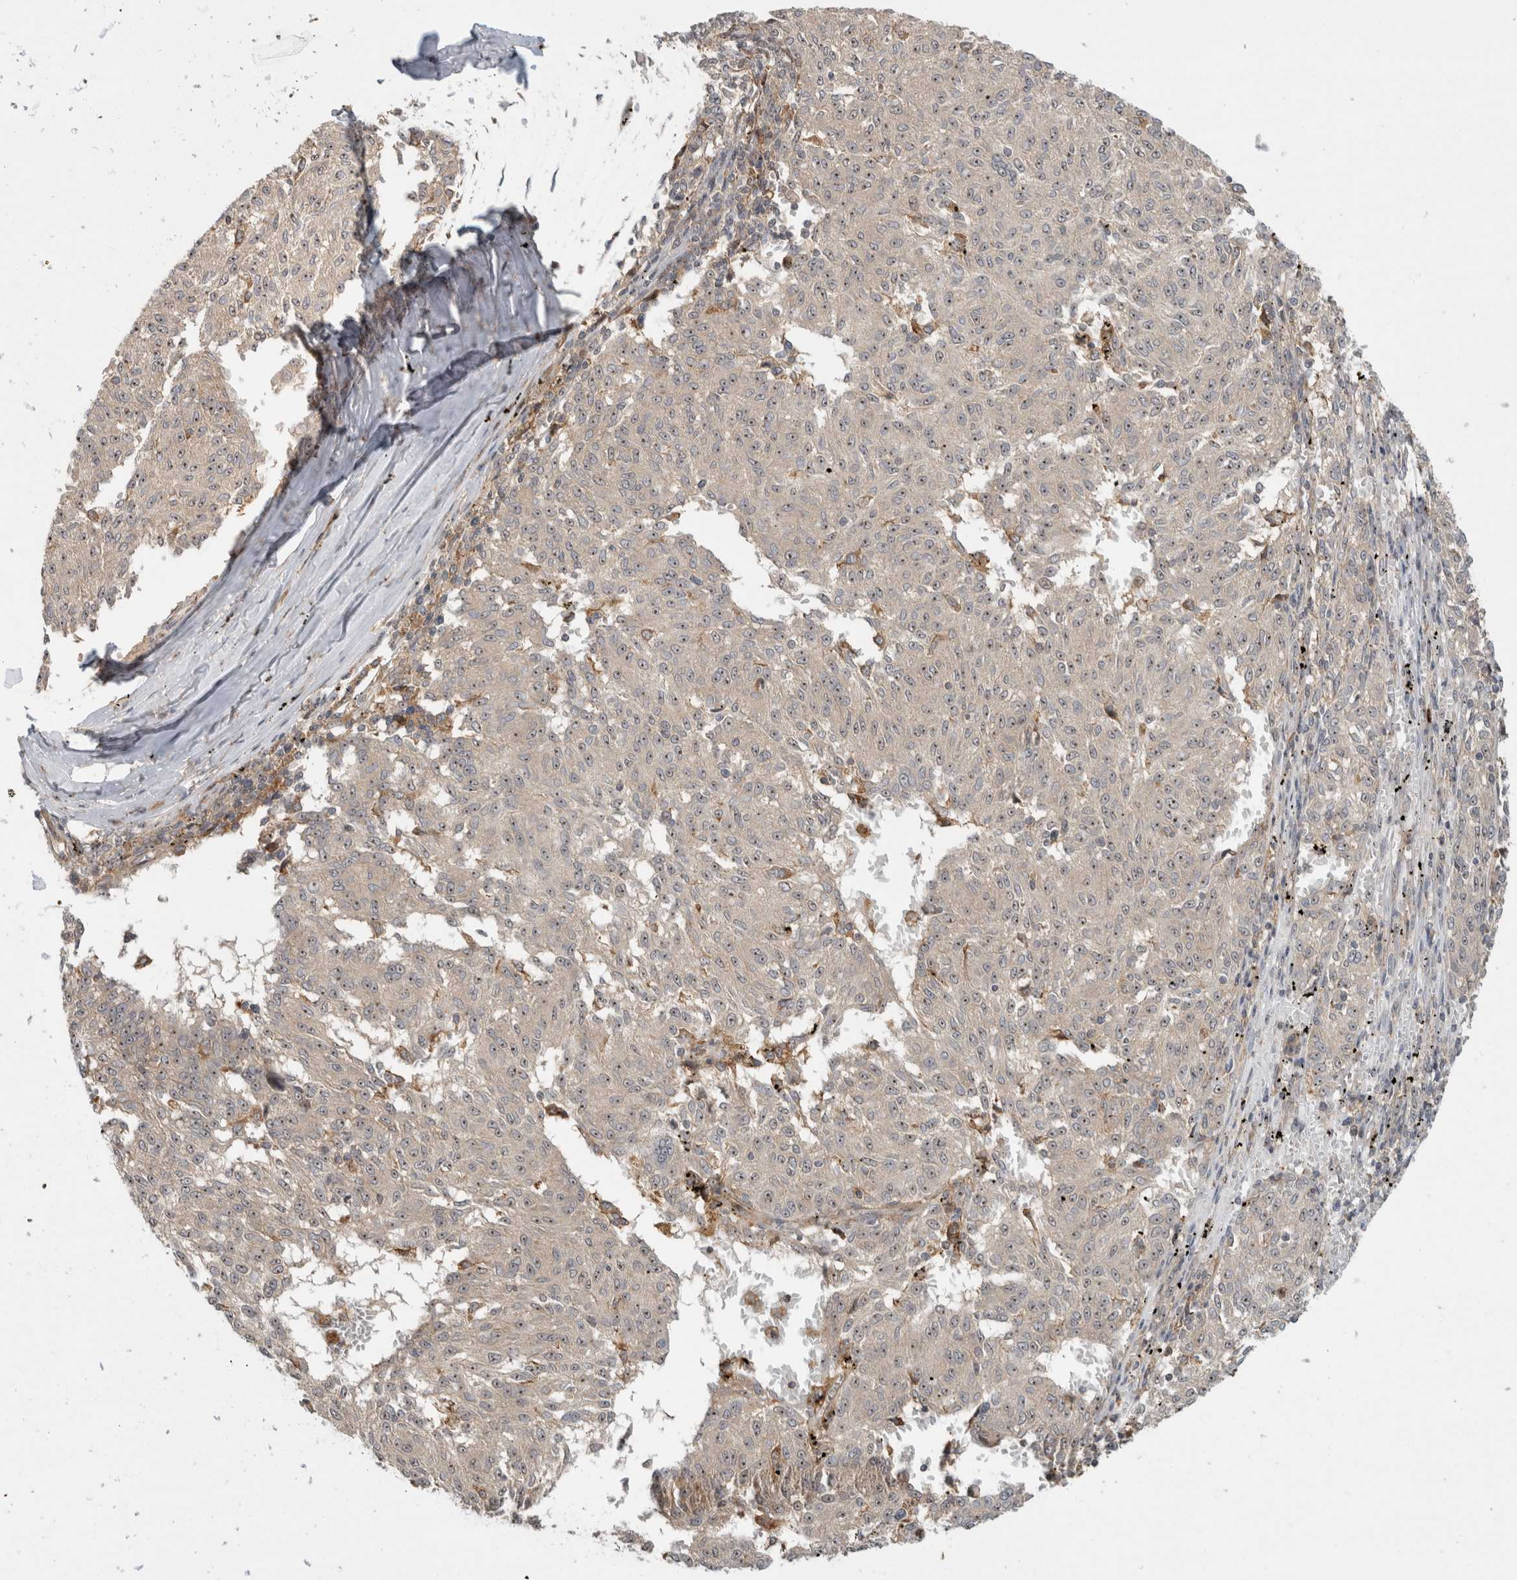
{"staining": {"intensity": "weak", "quantity": "25%-75%", "location": "nuclear"}, "tissue": "melanoma", "cell_type": "Tumor cells", "image_type": "cancer", "snomed": [{"axis": "morphology", "description": "Malignant melanoma, NOS"}, {"axis": "topography", "description": "Skin"}], "caption": "Approximately 25%-75% of tumor cells in melanoma show weak nuclear protein positivity as visualized by brown immunohistochemical staining.", "gene": "WASF2", "patient": {"sex": "female", "age": 72}}